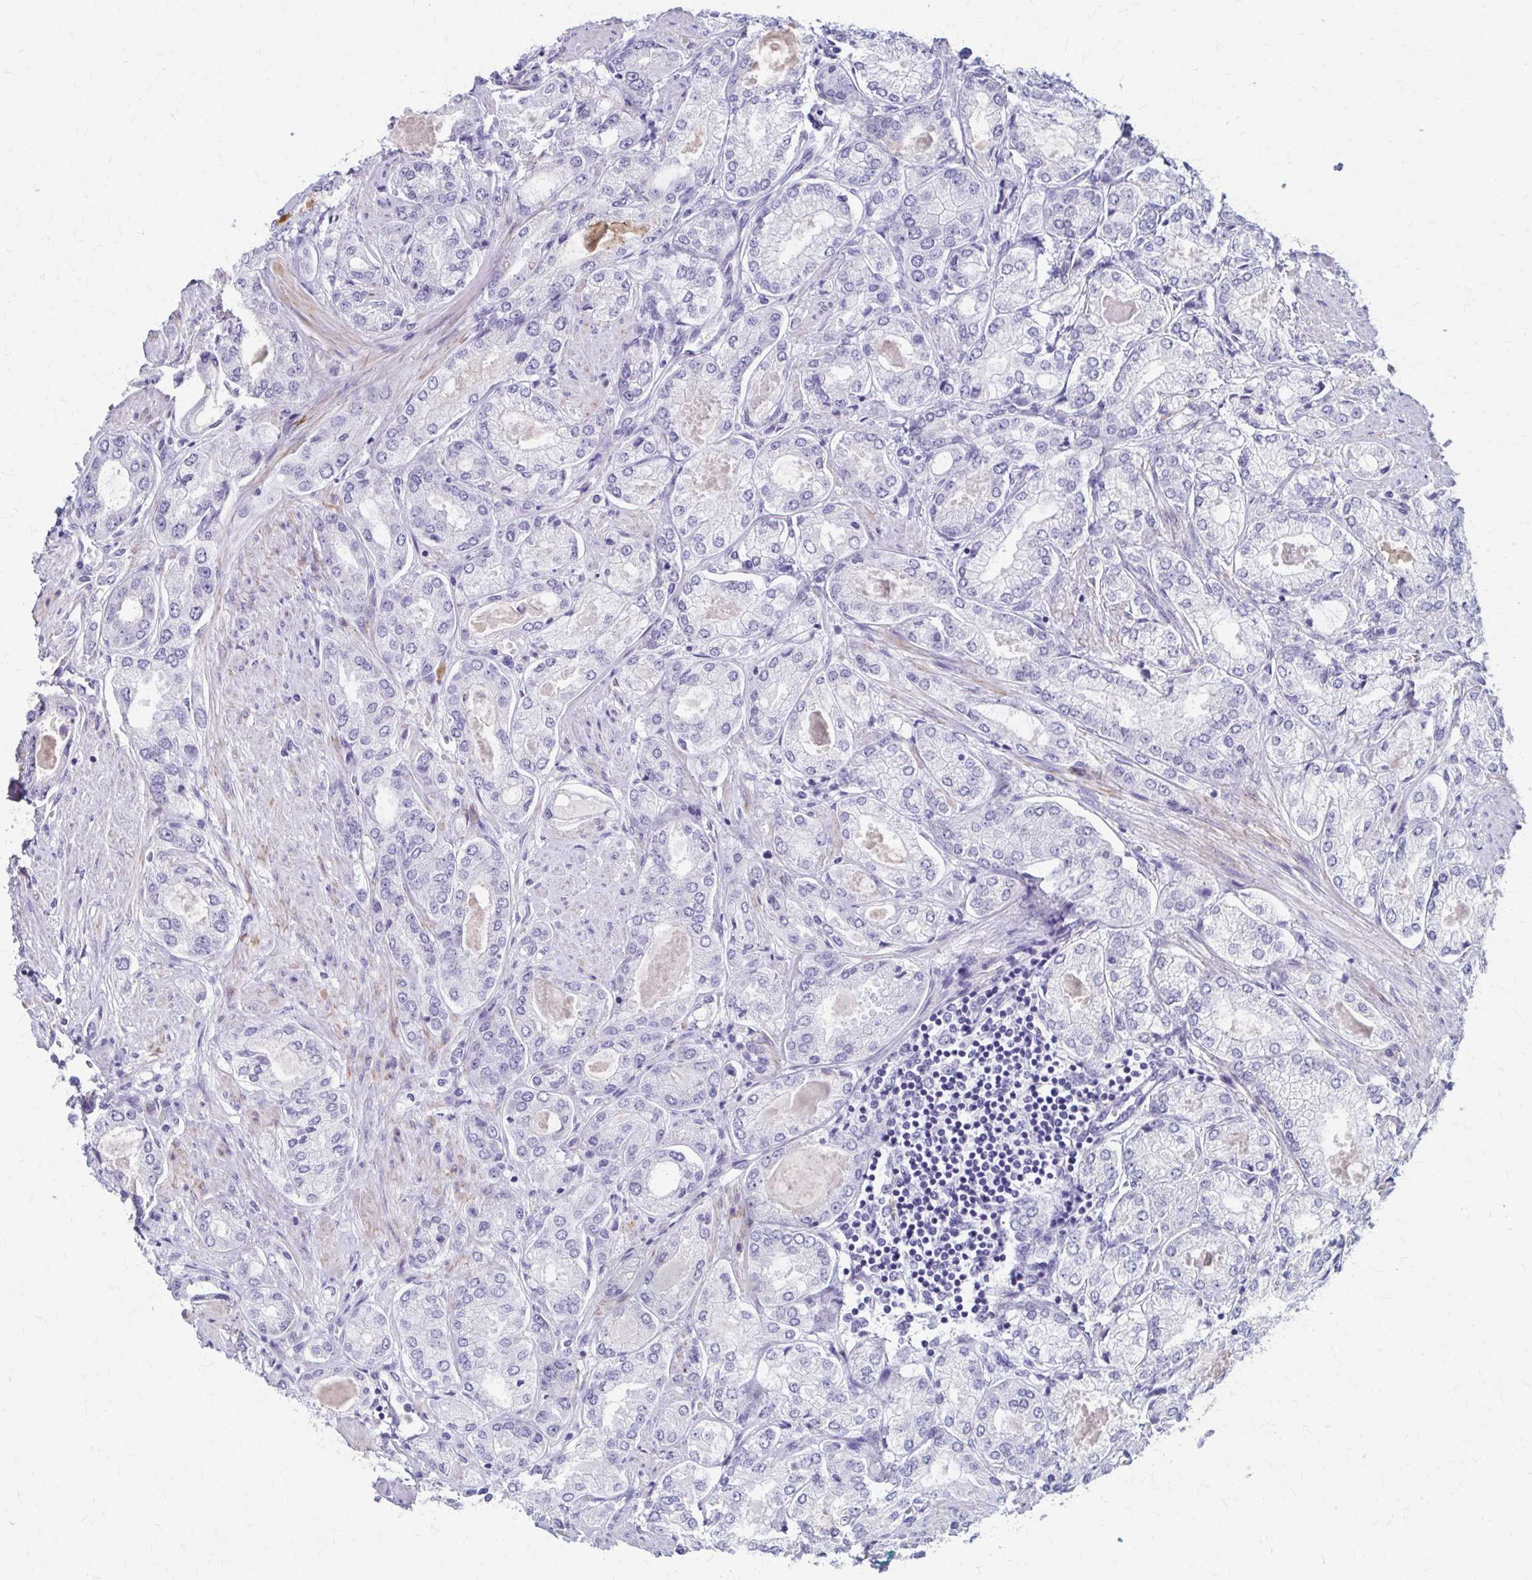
{"staining": {"intensity": "negative", "quantity": "none", "location": "none"}, "tissue": "prostate cancer", "cell_type": "Tumor cells", "image_type": "cancer", "snomed": [{"axis": "morphology", "description": "Adenocarcinoma, High grade"}, {"axis": "topography", "description": "Prostate"}], "caption": "Tumor cells are negative for protein expression in human prostate cancer (adenocarcinoma (high-grade)). Nuclei are stained in blue.", "gene": "ZSCAN5B", "patient": {"sex": "male", "age": 68}}